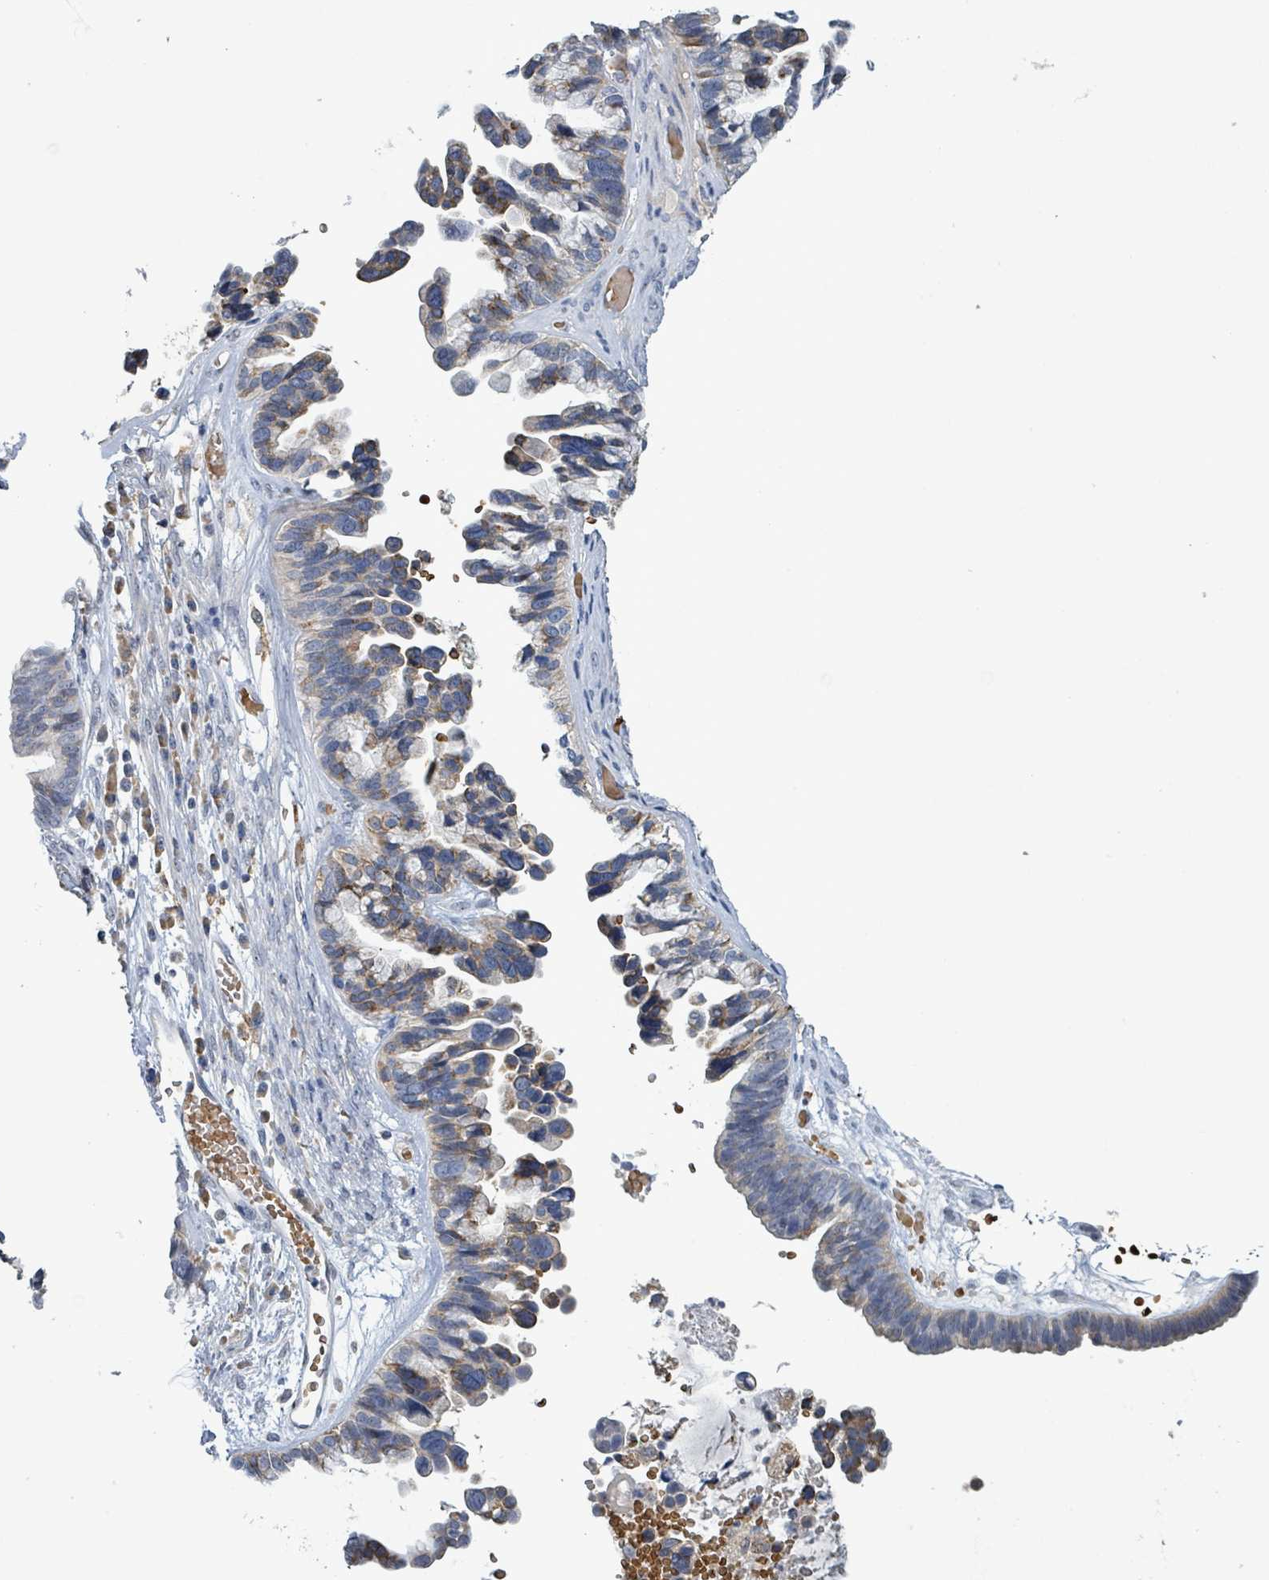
{"staining": {"intensity": "moderate", "quantity": "25%-75%", "location": "cytoplasmic/membranous"}, "tissue": "ovarian cancer", "cell_type": "Tumor cells", "image_type": "cancer", "snomed": [{"axis": "morphology", "description": "Cystadenocarcinoma, serous, NOS"}, {"axis": "topography", "description": "Ovary"}], "caption": "High-magnification brightfield microscopy of serous cystadenocarcinoma (ovarian) stained with DAB (brown) and counterstained with hematoxylin (blue). tumor cells exhibit moderate cytoplasmic/membranous positivity is present in approximately25%-75% of cells.", "gene": "SEBOX", "patient": {"sex": "female", "age": 56}}